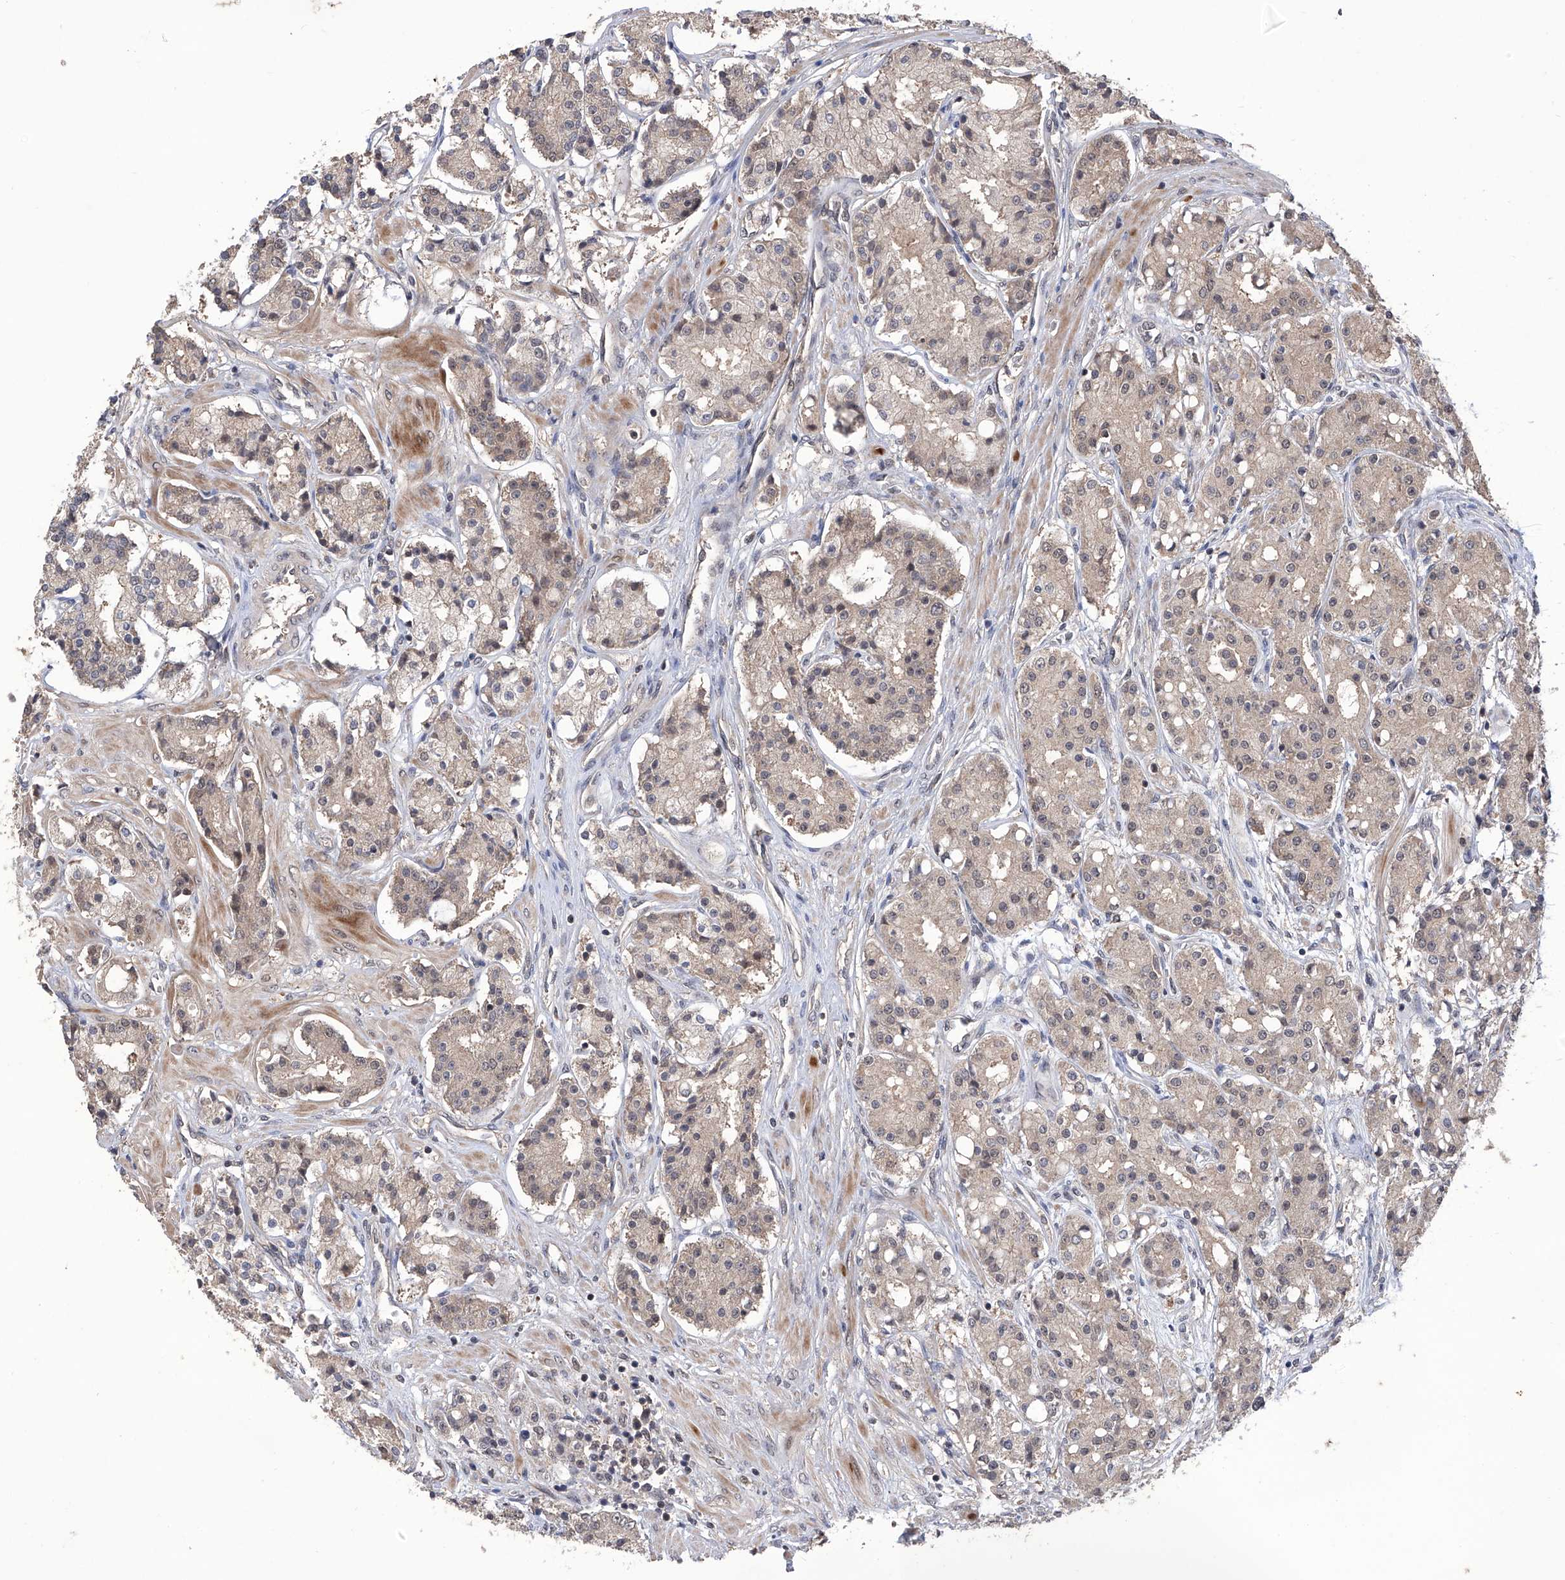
{"staining": {"intensity": "negative", "quantity": "none", "location": "none"}, "tissue": "prostate cancer", "cell_type": "Tumor cells", "image_type": "cancer", "snomed": [{"axis": "morphology", "description": "Adenocarcinoma, High grade"}, {"axis": "topography", "description": "Prostate"}], "caption": "The IHC micrograph has no significant positivity in tumor cells of high-grade adenocarcinoma (prostate) tissue. (Stains: DAB immunohistochemistry with hematoxylin counter stain, Microscopy: brightfield microscopy at high magnification).", "gene": "LYSMD4", "patient": {"sex": "male", "age": 60}}